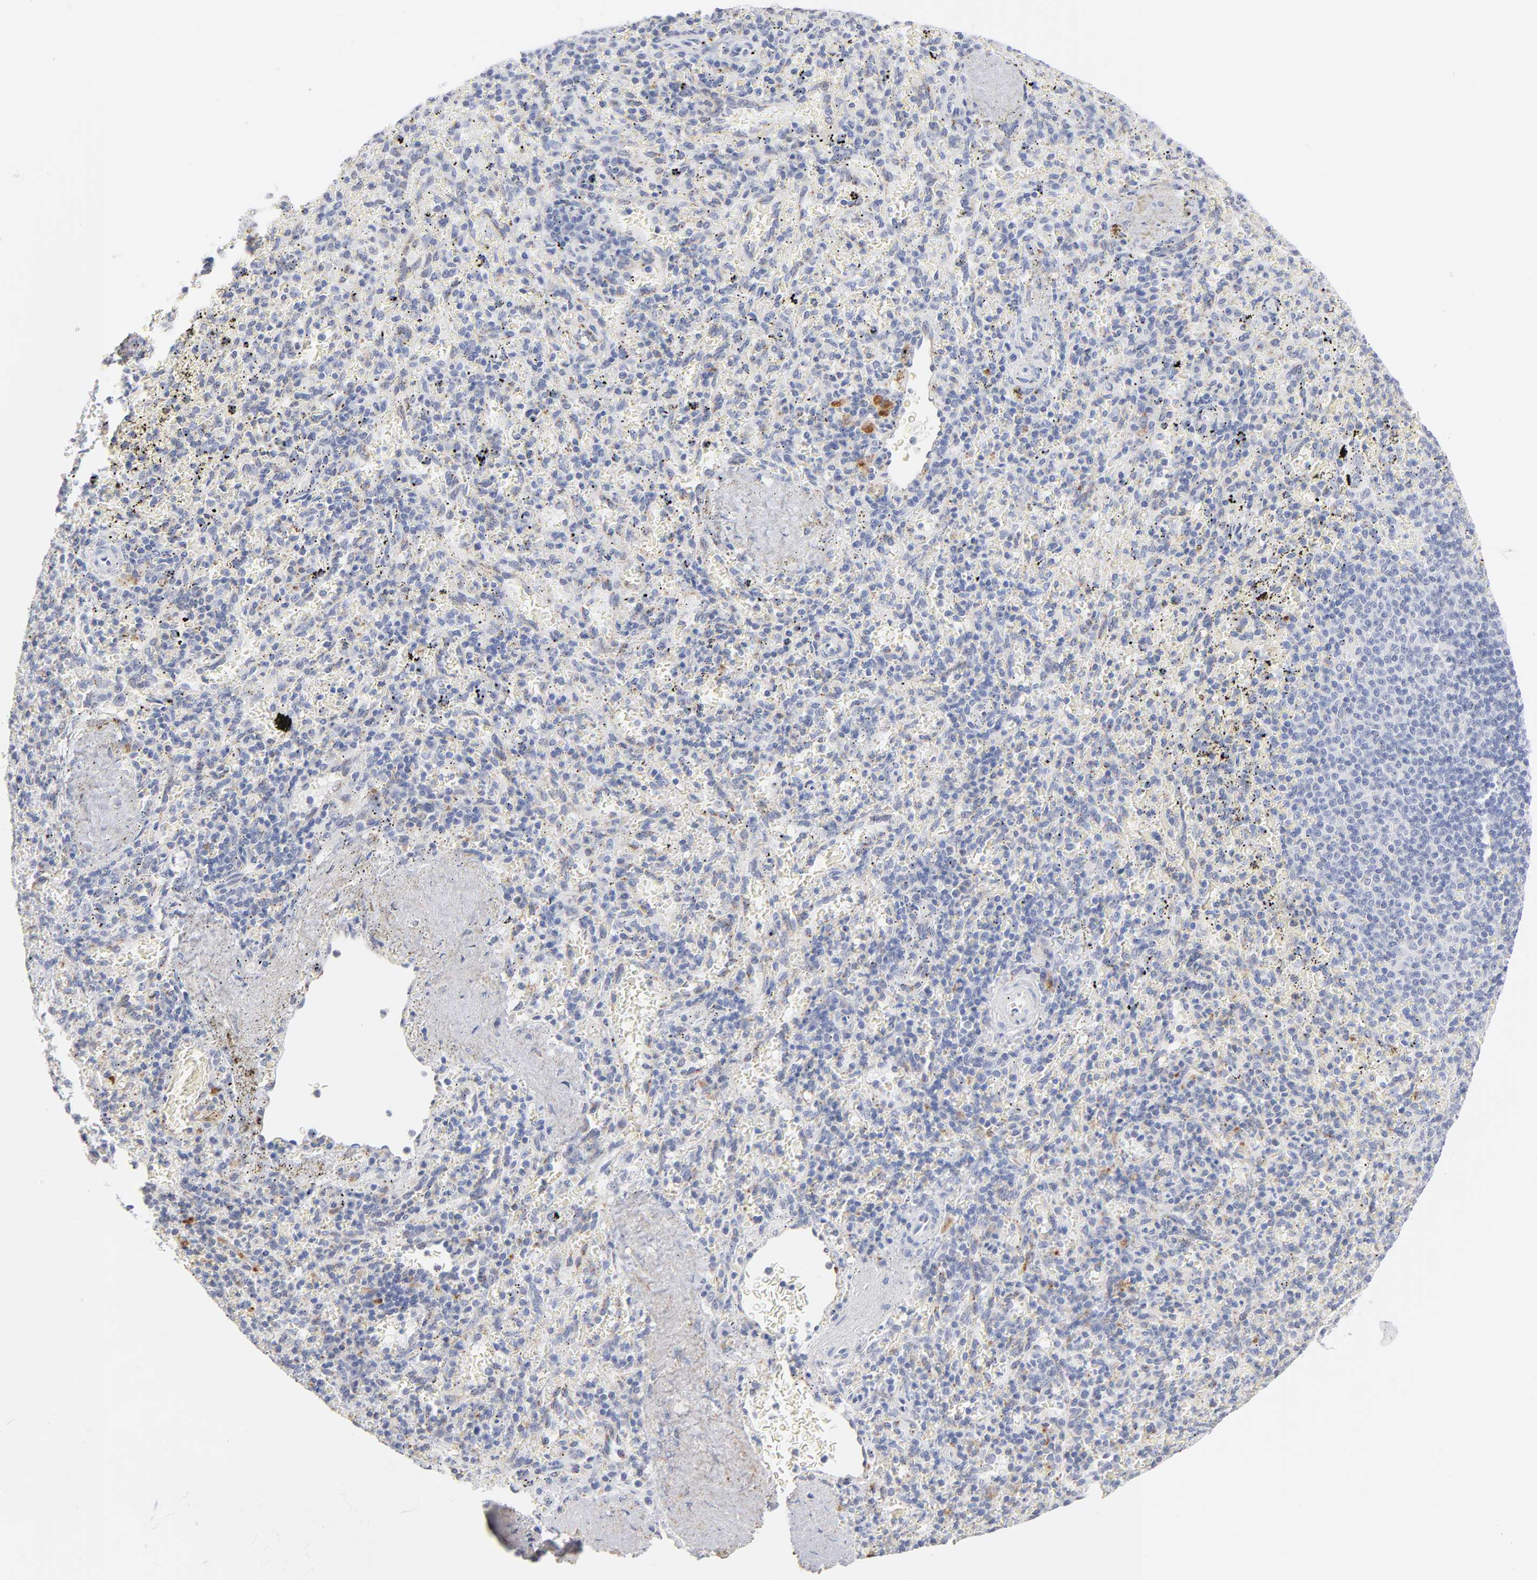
{"staining": {"intensity": "negative", "quantity": "none", "location": "none"}, "tissue": "spleen", "cell_type": "Cells in red pulp", "image_type": "normal", "snomed": [{"axis": "morphology", "description": "Normal tissue, NOS"}, {"axis": "topography", "description": "Spleen"}], "caption": "Photomicrograph shows no significant protein positivity in cells in red pulp of normal spleen. Brightfield microscopy of IHC stained with DAB (brown) and hematoxylin (blue), captured at high magnification.", "gene": "LTBP2", "patient": {"sex": "female", "age": 43}}